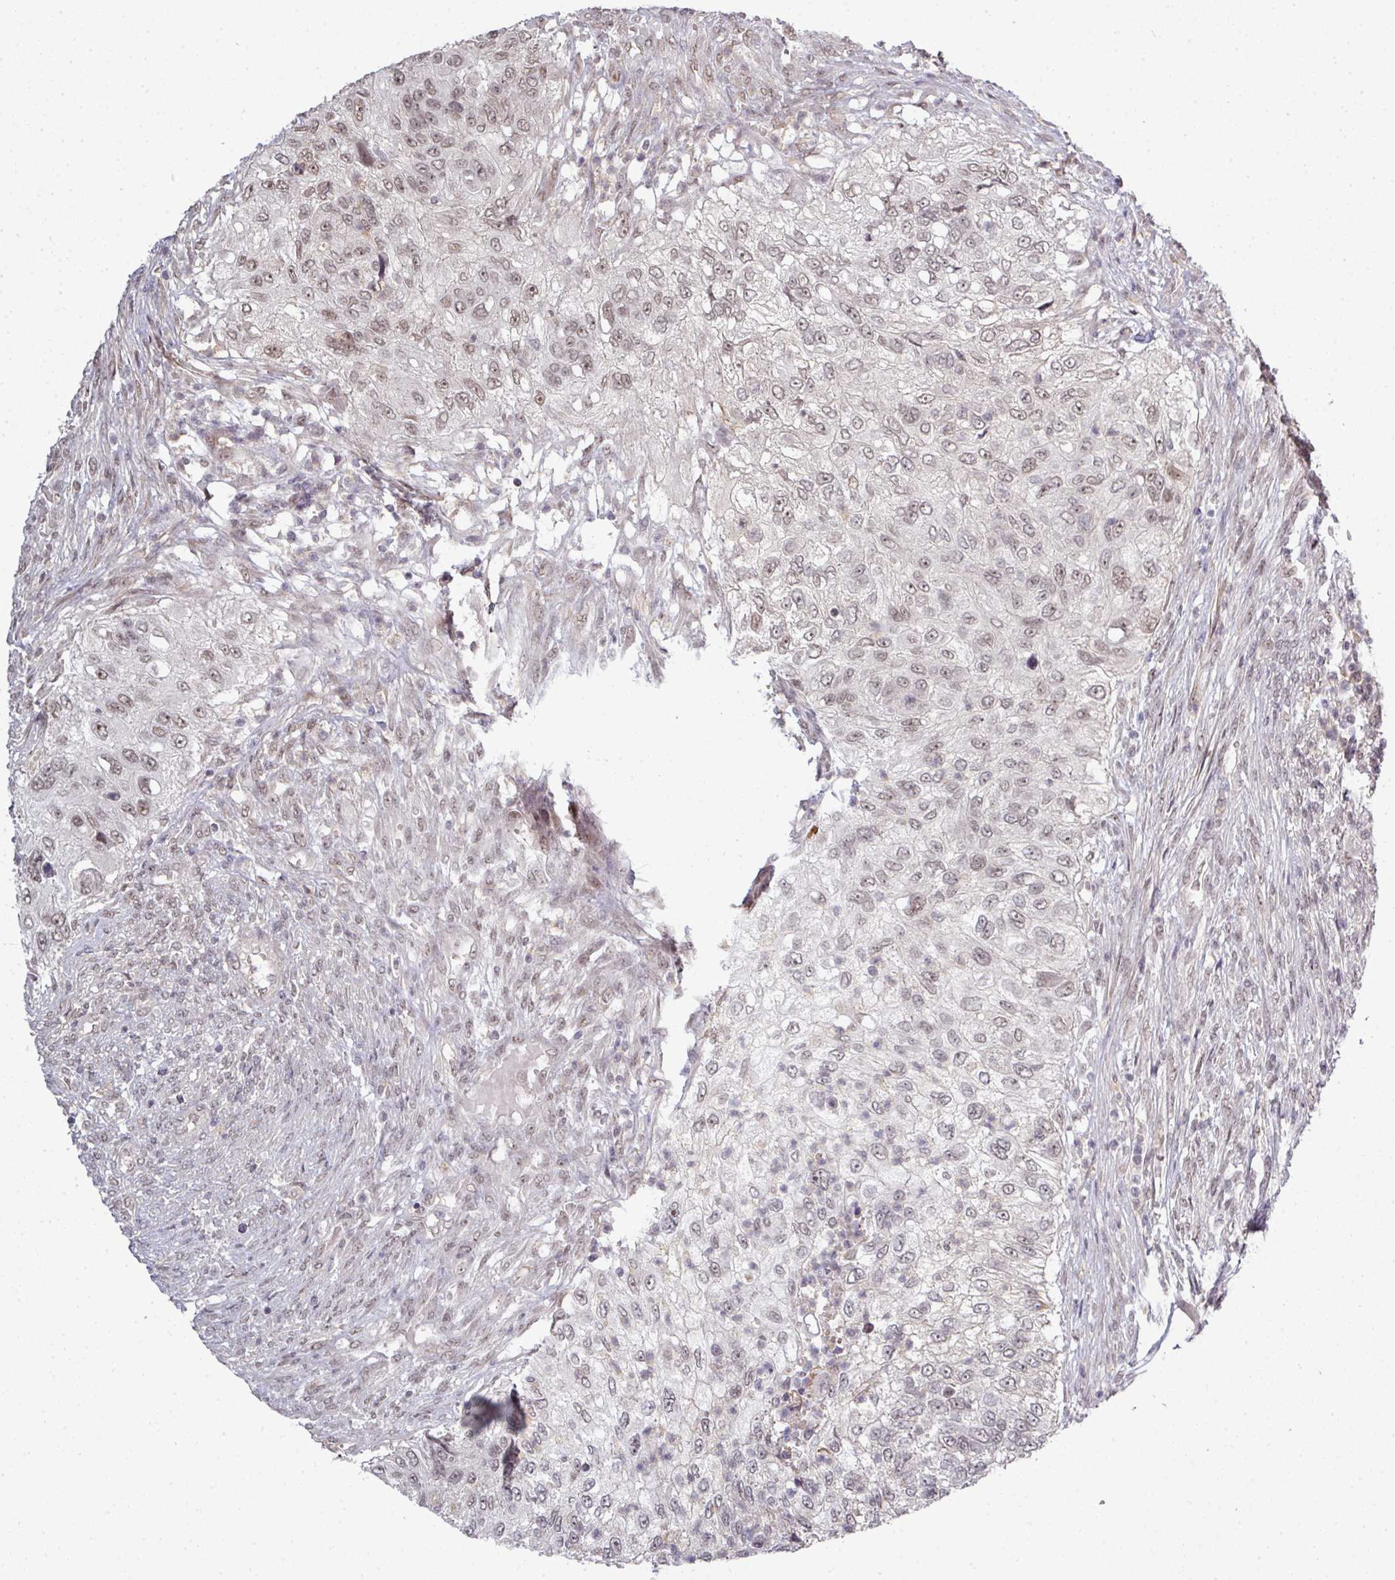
{"staining": {"intensity": "weak", "quantity": "25%-75%", "location": "nuclear"}, "tissue": "urothelial cancer", "cell_type": "Tumor cells", "image_type": "cancer", "snomed": [{"axis": "morphology", "description": "Urothelial carcinoma, High grade"}, {"axis": "topography", "description": "Urinary bladder"}], "caption": "Tumor cells demonstrate low levels of weak nuclear positivity in approximately 25%-75% of cells in urothelial carcinoma (high-grade). (DAB (3,3'-diaminobenzidine) IHC, brown staining for protein, blue staining for nuclei).", "gene": "GTF2H3", "patient": {"sex": "female", "age": 60}}